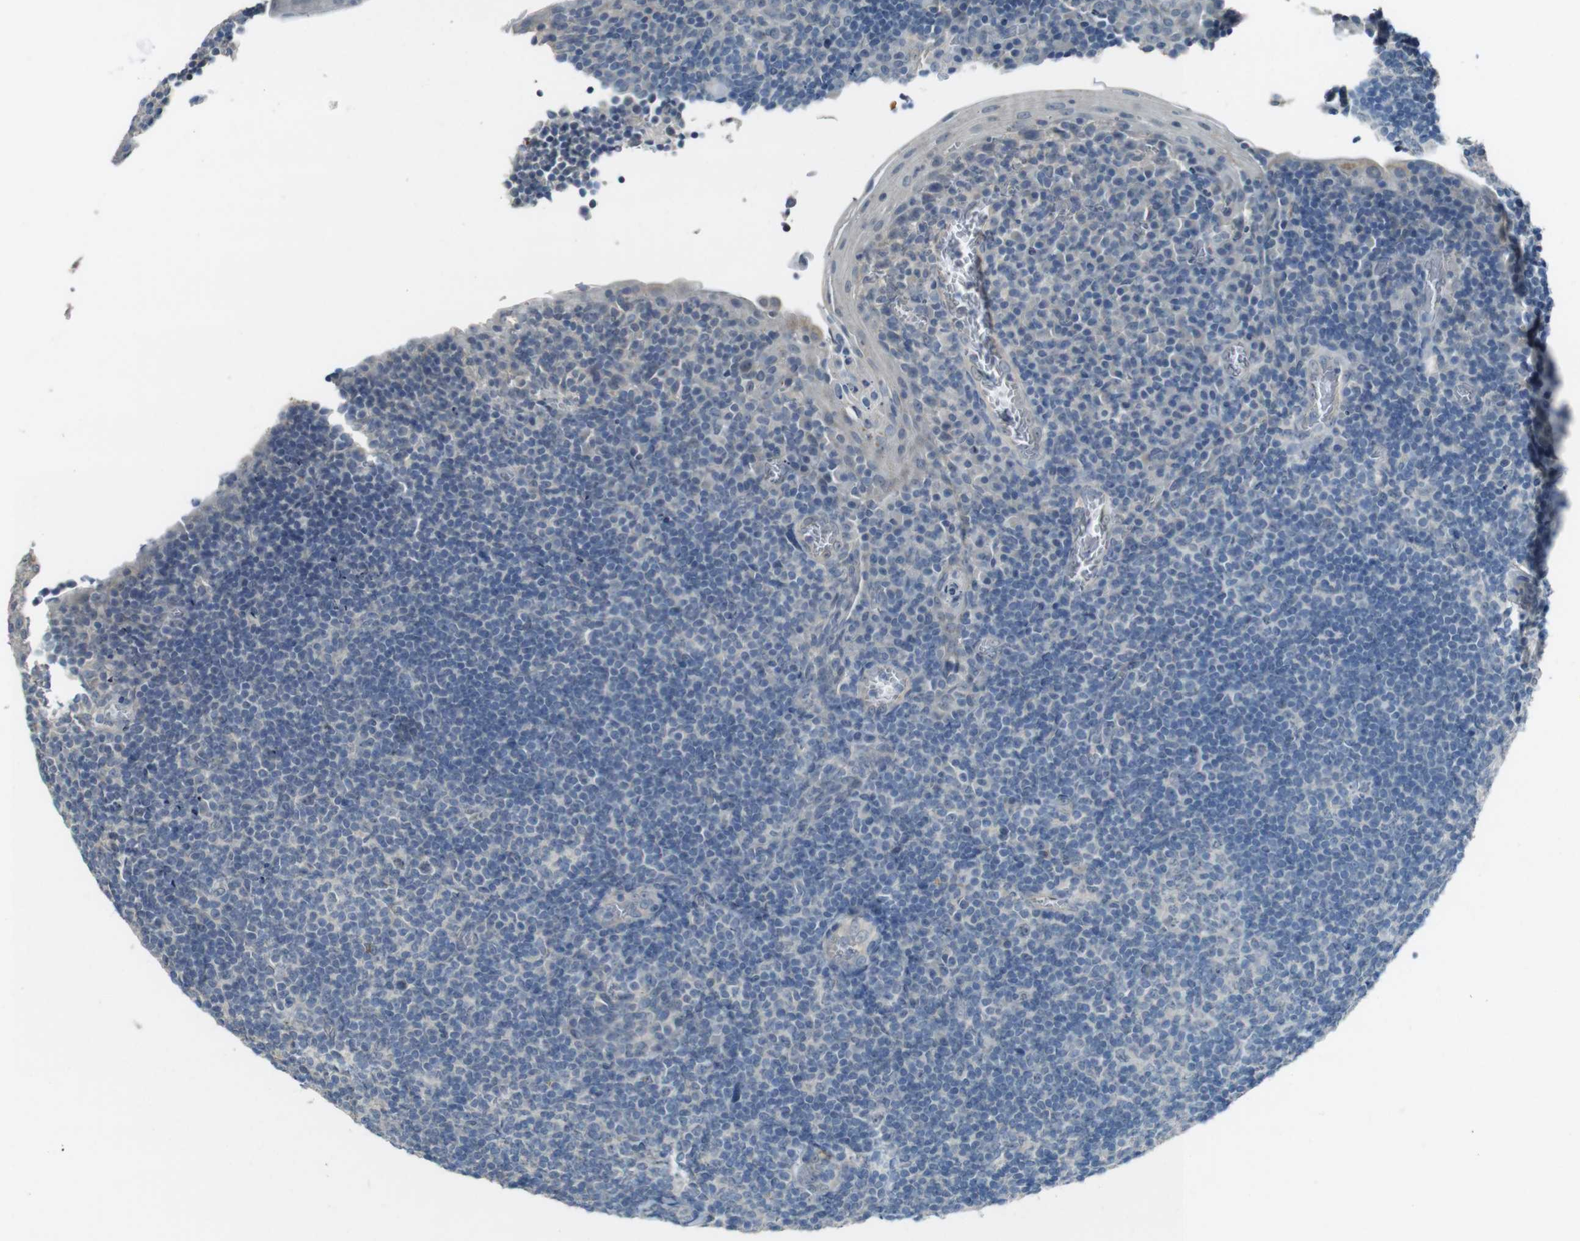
{"staining": {"intensity": "negative", "quantity": "none", "location": "none"}, "tissue": "tonsil", "cell_type": "Germinal center cells", "image_type": "normal", "snomed": [{"axis": "morphology", "description": "Normal tissue, NOS"}, {"axis": "topography", "description": "Tonsil"}], "caption": "IHC image of unremarkable tonsil: human tonsil stained with DAB (3,3'-diaminobenzidine) exhibits no significant protein expression in germinal center cells. Brightfield microscopy of immunohistochemistry (IHC) stained with DAB (3,3'-diaminobenzidine) (brown) and hematoxylin (blue), captured at high magnification.", "gene": "ENTPD7", "patient": {"sex": "male", "age": 37}}